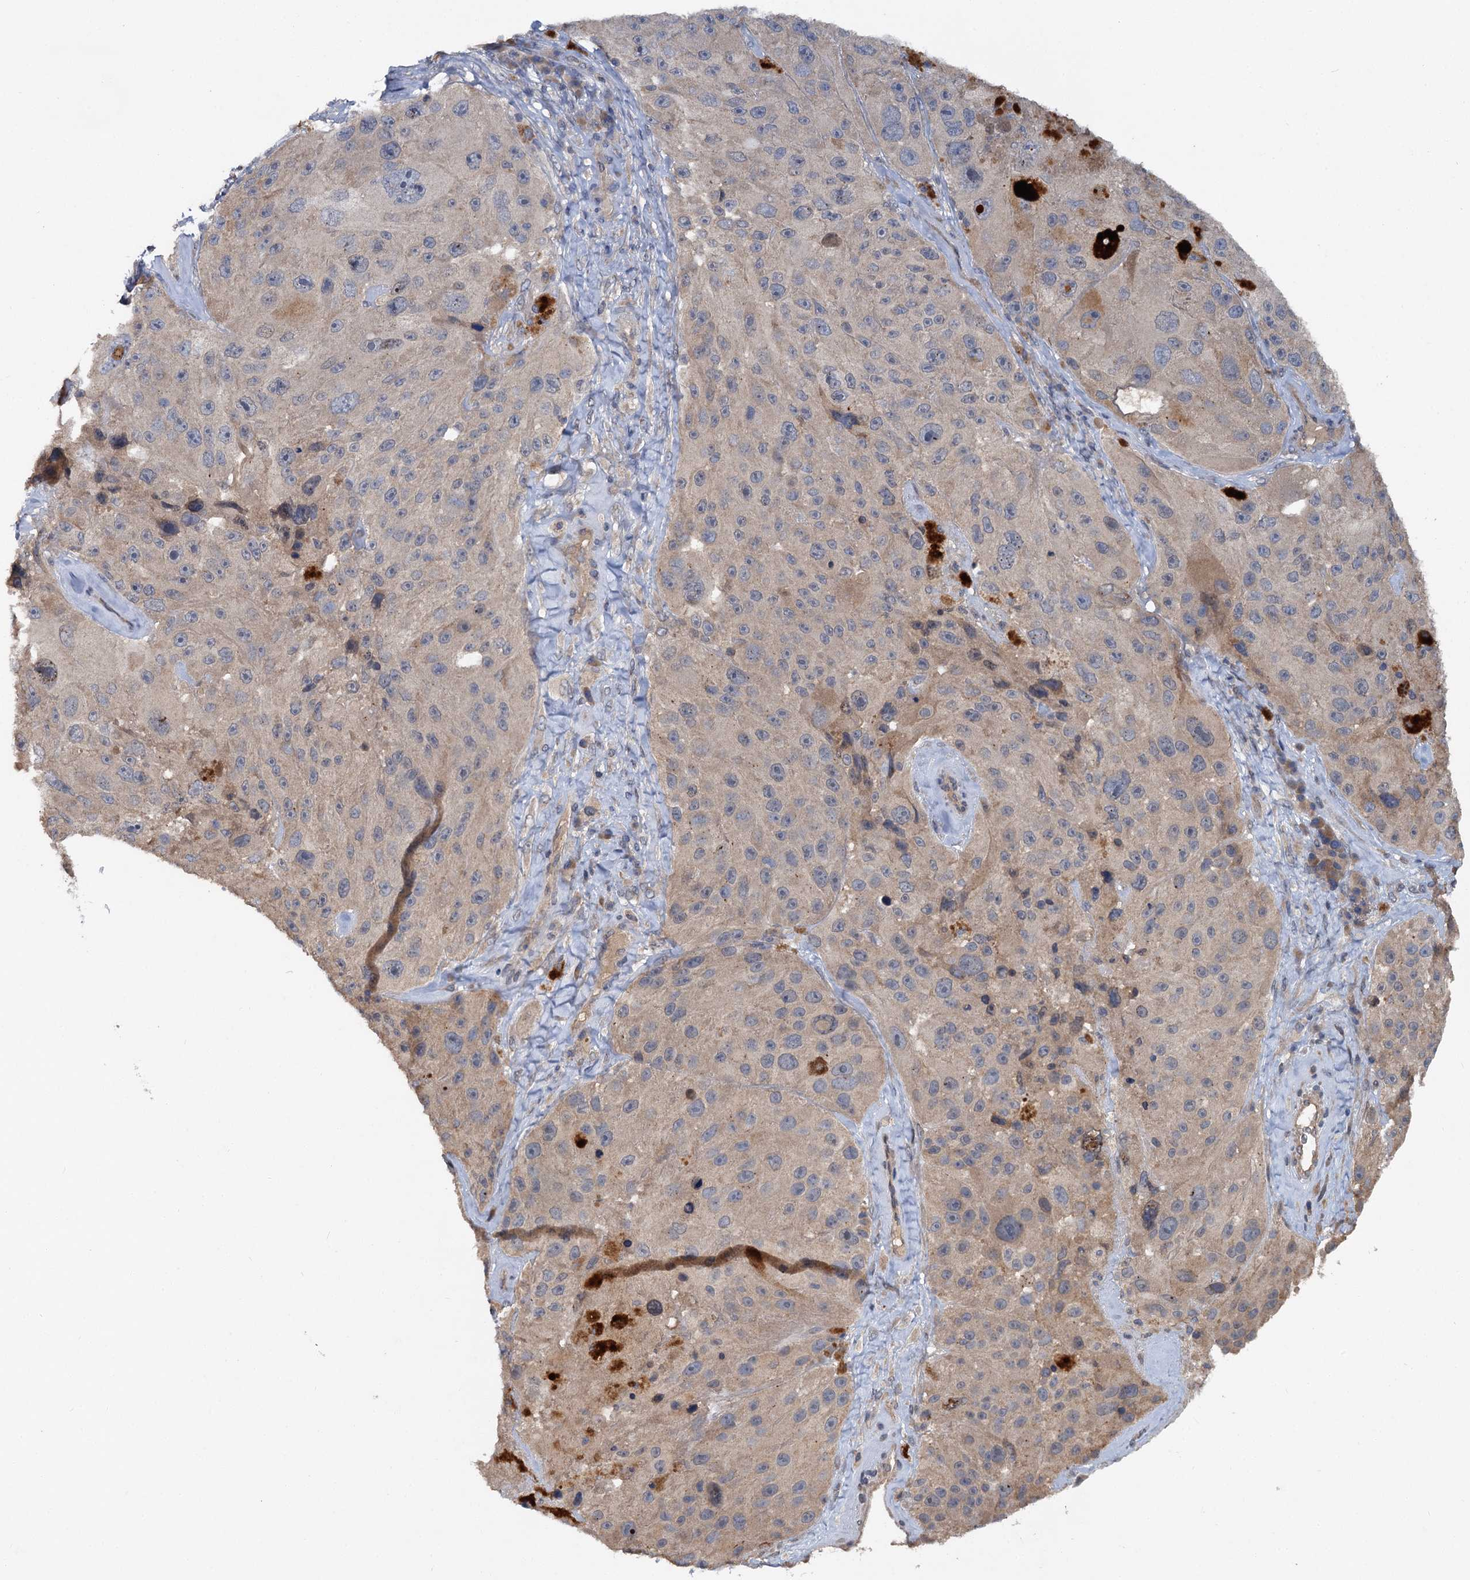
{"staining": {"intensity": "negative", "quantity": "none", "location": "none"}, "tissue": "melanoma", "cell_type": "Tumor cells", "image_type": "cancer", "snomed": [{"axis": "morphology", "description": "Malignant melanoma, Metastatic site"}, {"axis": "topography", "description": "Lymph node"}], "caption": "Image shows no protein staining in tumor cells of melanoma tissue. (Stains: DAB (3,3'-diaminobenzidine) IHC with hematoxylin counter stain, Microscopy: brightfield microscopy at high magnification).", "gene": "ZNF324", "patient": {"sex": "male", "age": 62}}